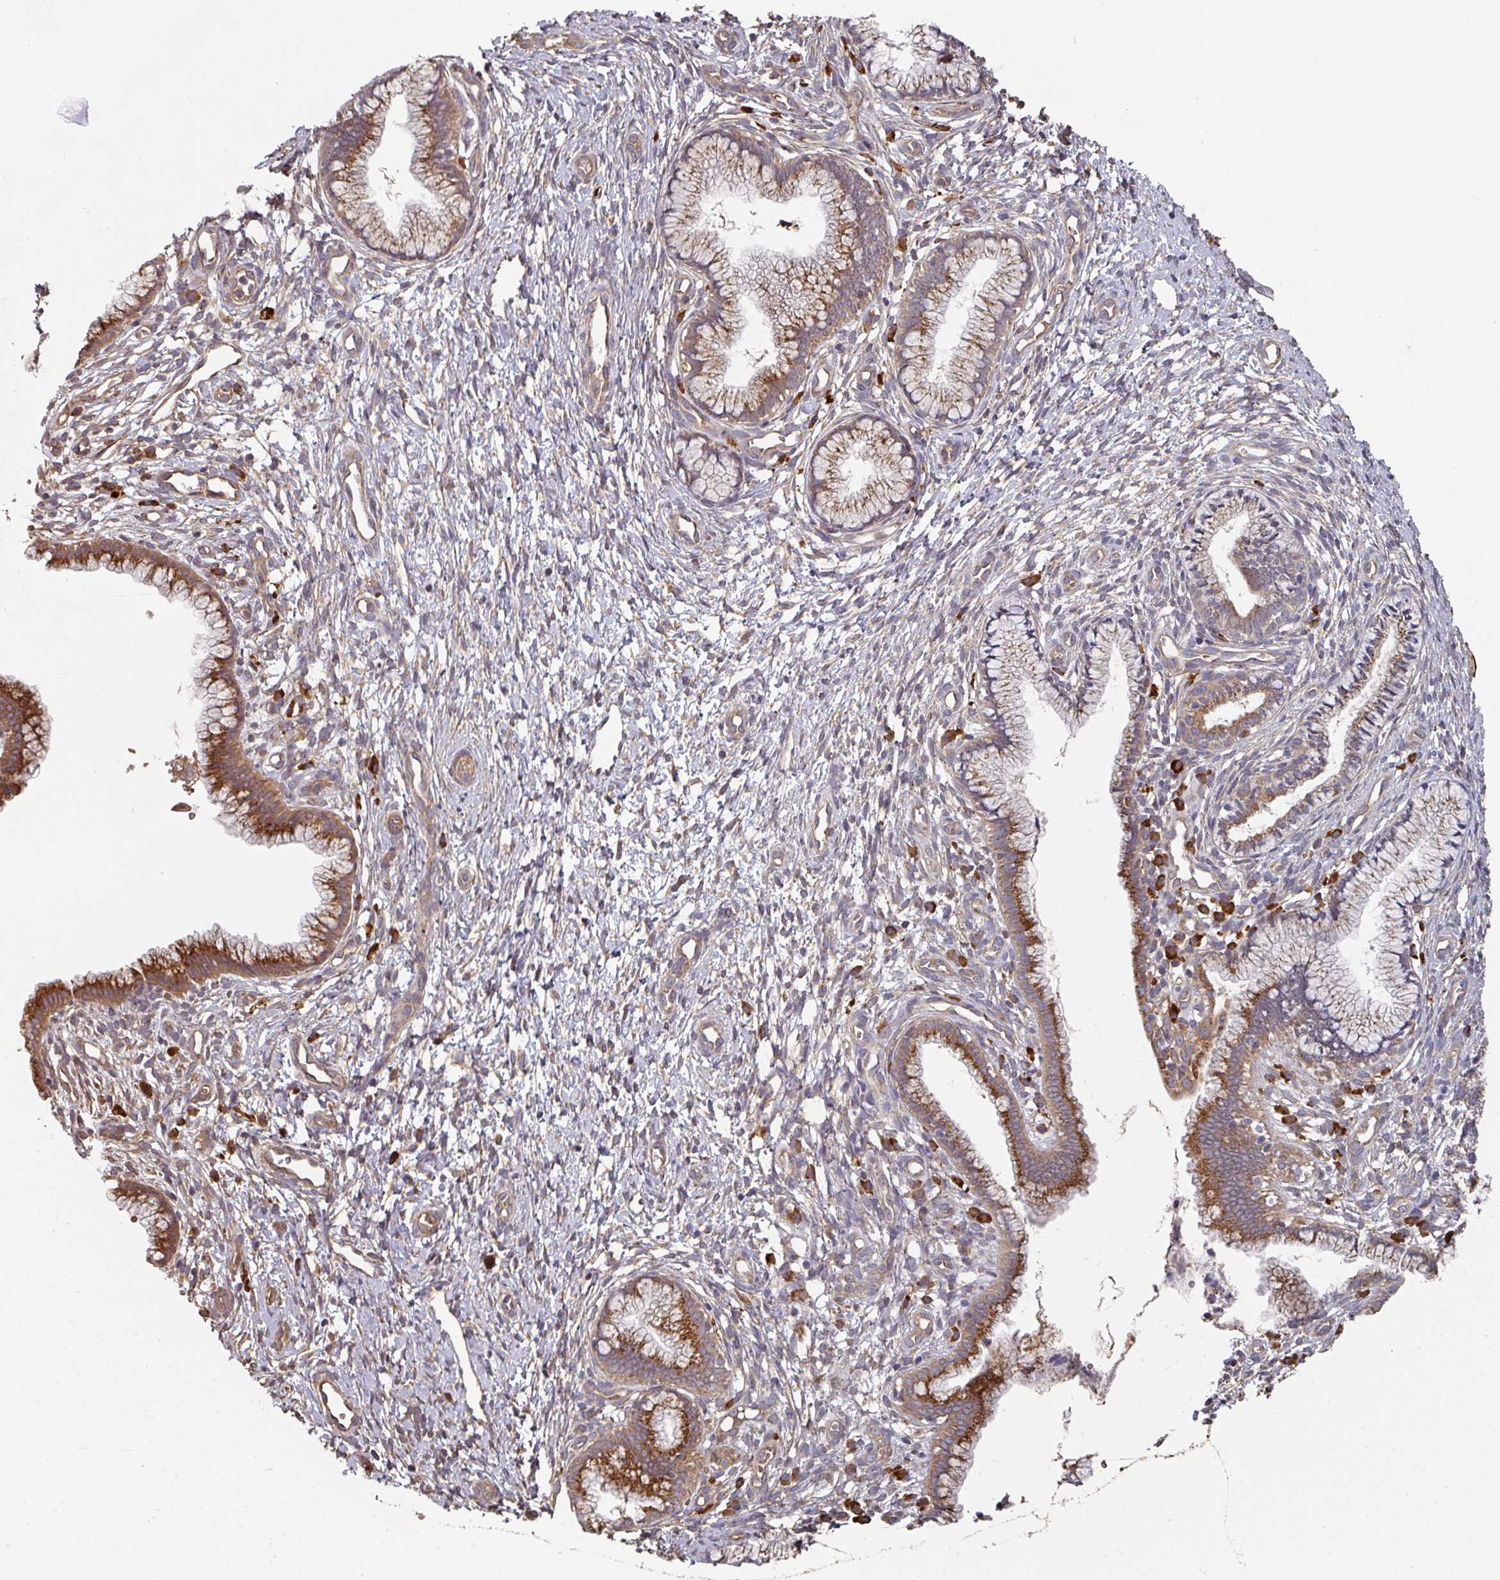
{"staining": {"intensity": "strong", "quantity": ">75%", "location": "cytoplasmic/membranous"}, "tissue": "cervix", "cell_type": "Glandular cells", "image_type": "normal", "snomed": [{"axis": "morphology", "description": "Normal tissue, NOS"}, {"axis": "topography", "description": "Cervix"}], "caption": "IHC image of unremarkable cervix: human cervix stained using immunohistochemistry shows high levels of strong protein expression localized specifically in the cytoplasmic/membranous of glandular cells, appearing as a cytoplasmic/membranous brown color.", "gene": "EDEM2", "patient": {"sex": "female", "age": 36}}